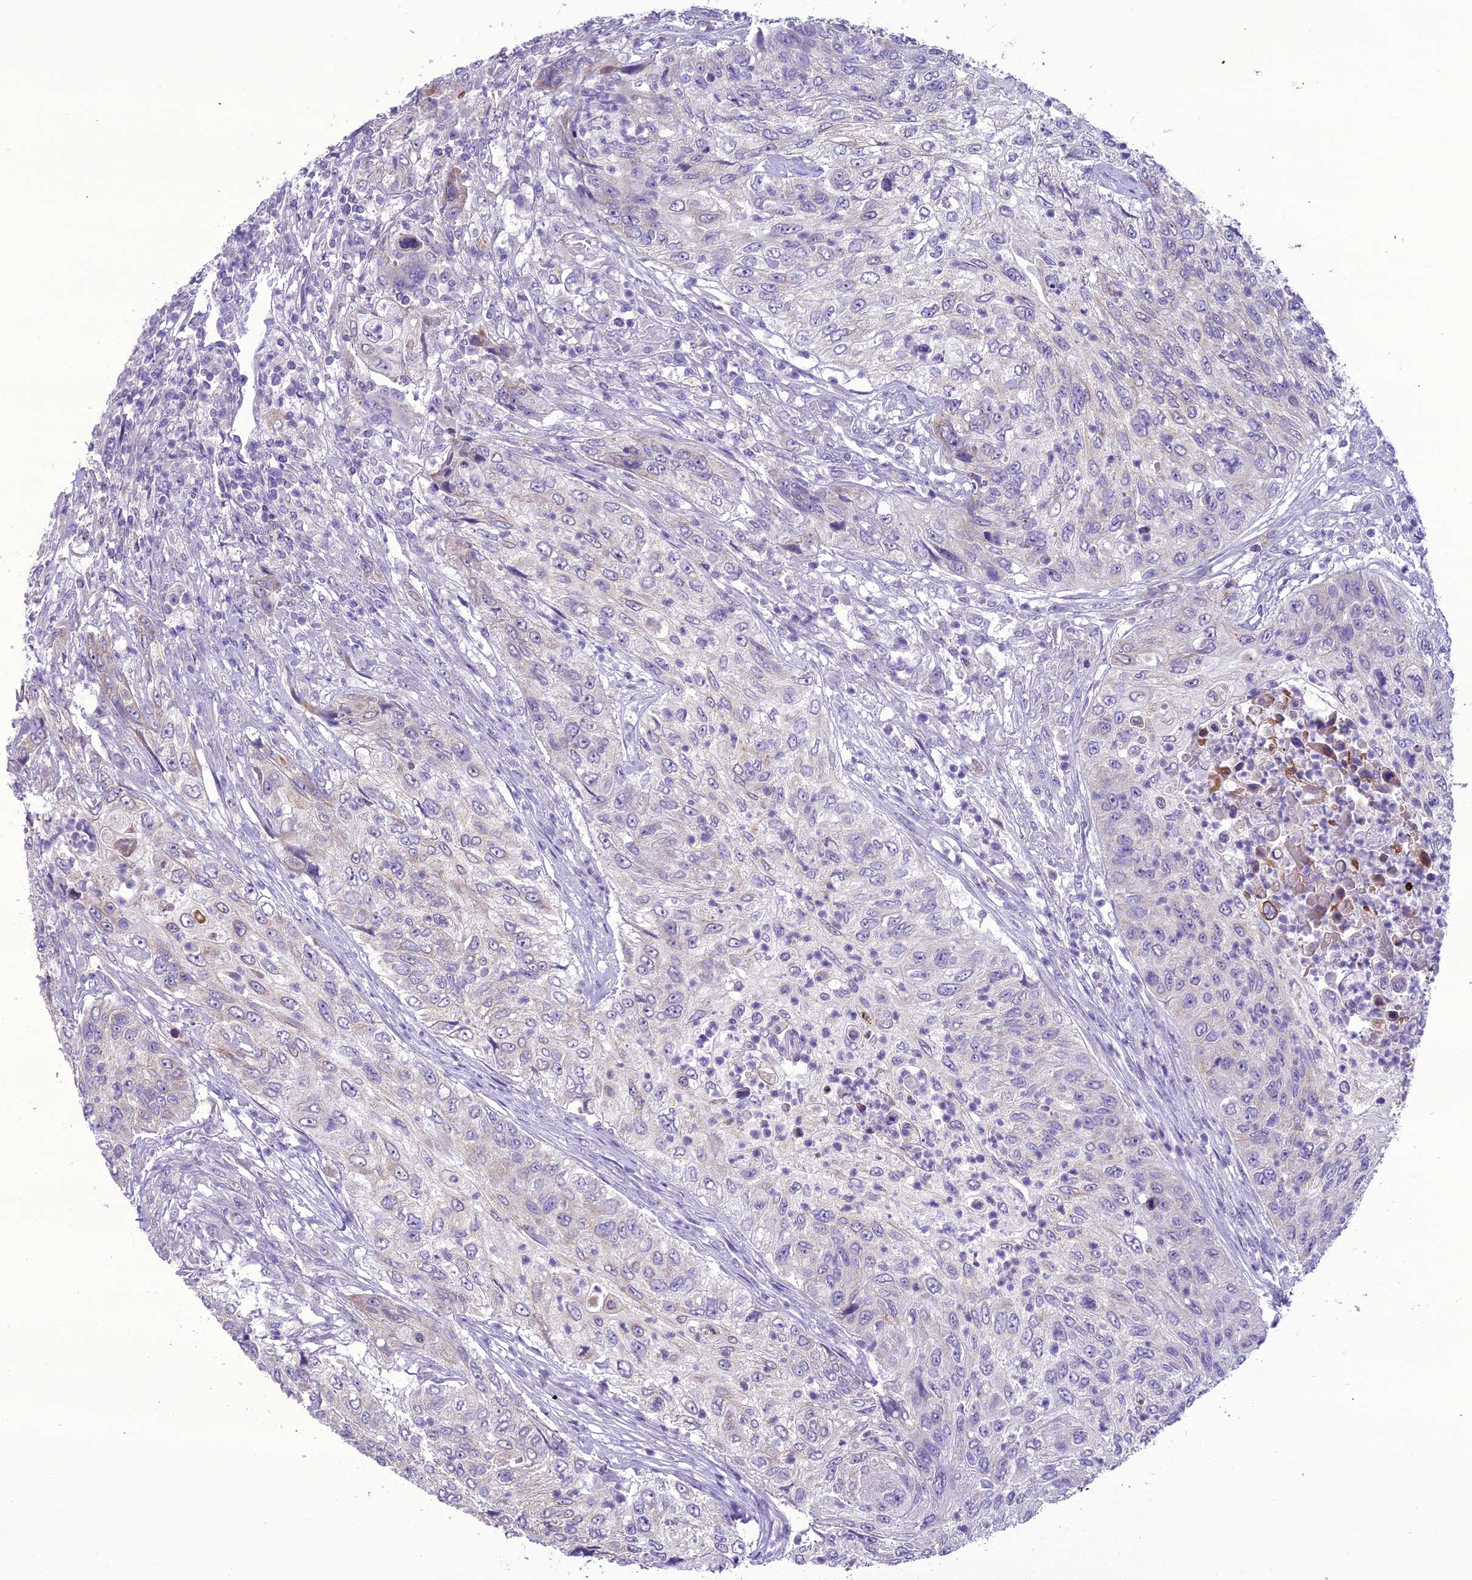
{"staining": {"intensity": "negative", "quantity": "none", "location": "none"}, "tissue": "urothelial cancer", "cell_type": "Tumor cells", "image_type": "cancer", "snomed": [{"axis": "morphology", "description": "Urothelial carcinoma, High grade"}, {"axis": "topography", "description": "Urinary bladder"}], "caption": "Immunohistochemical staining of human high-grade urothelial carcinoma displays no significant staining in tumor cells. The staining is performed using DAB (3,3'-diaminobenzidine) brown chromogen with nuclei counter-stained in using hematoxylin.", "gene": "SCRT1", "patient": {"sex": "female", "age": 60}}